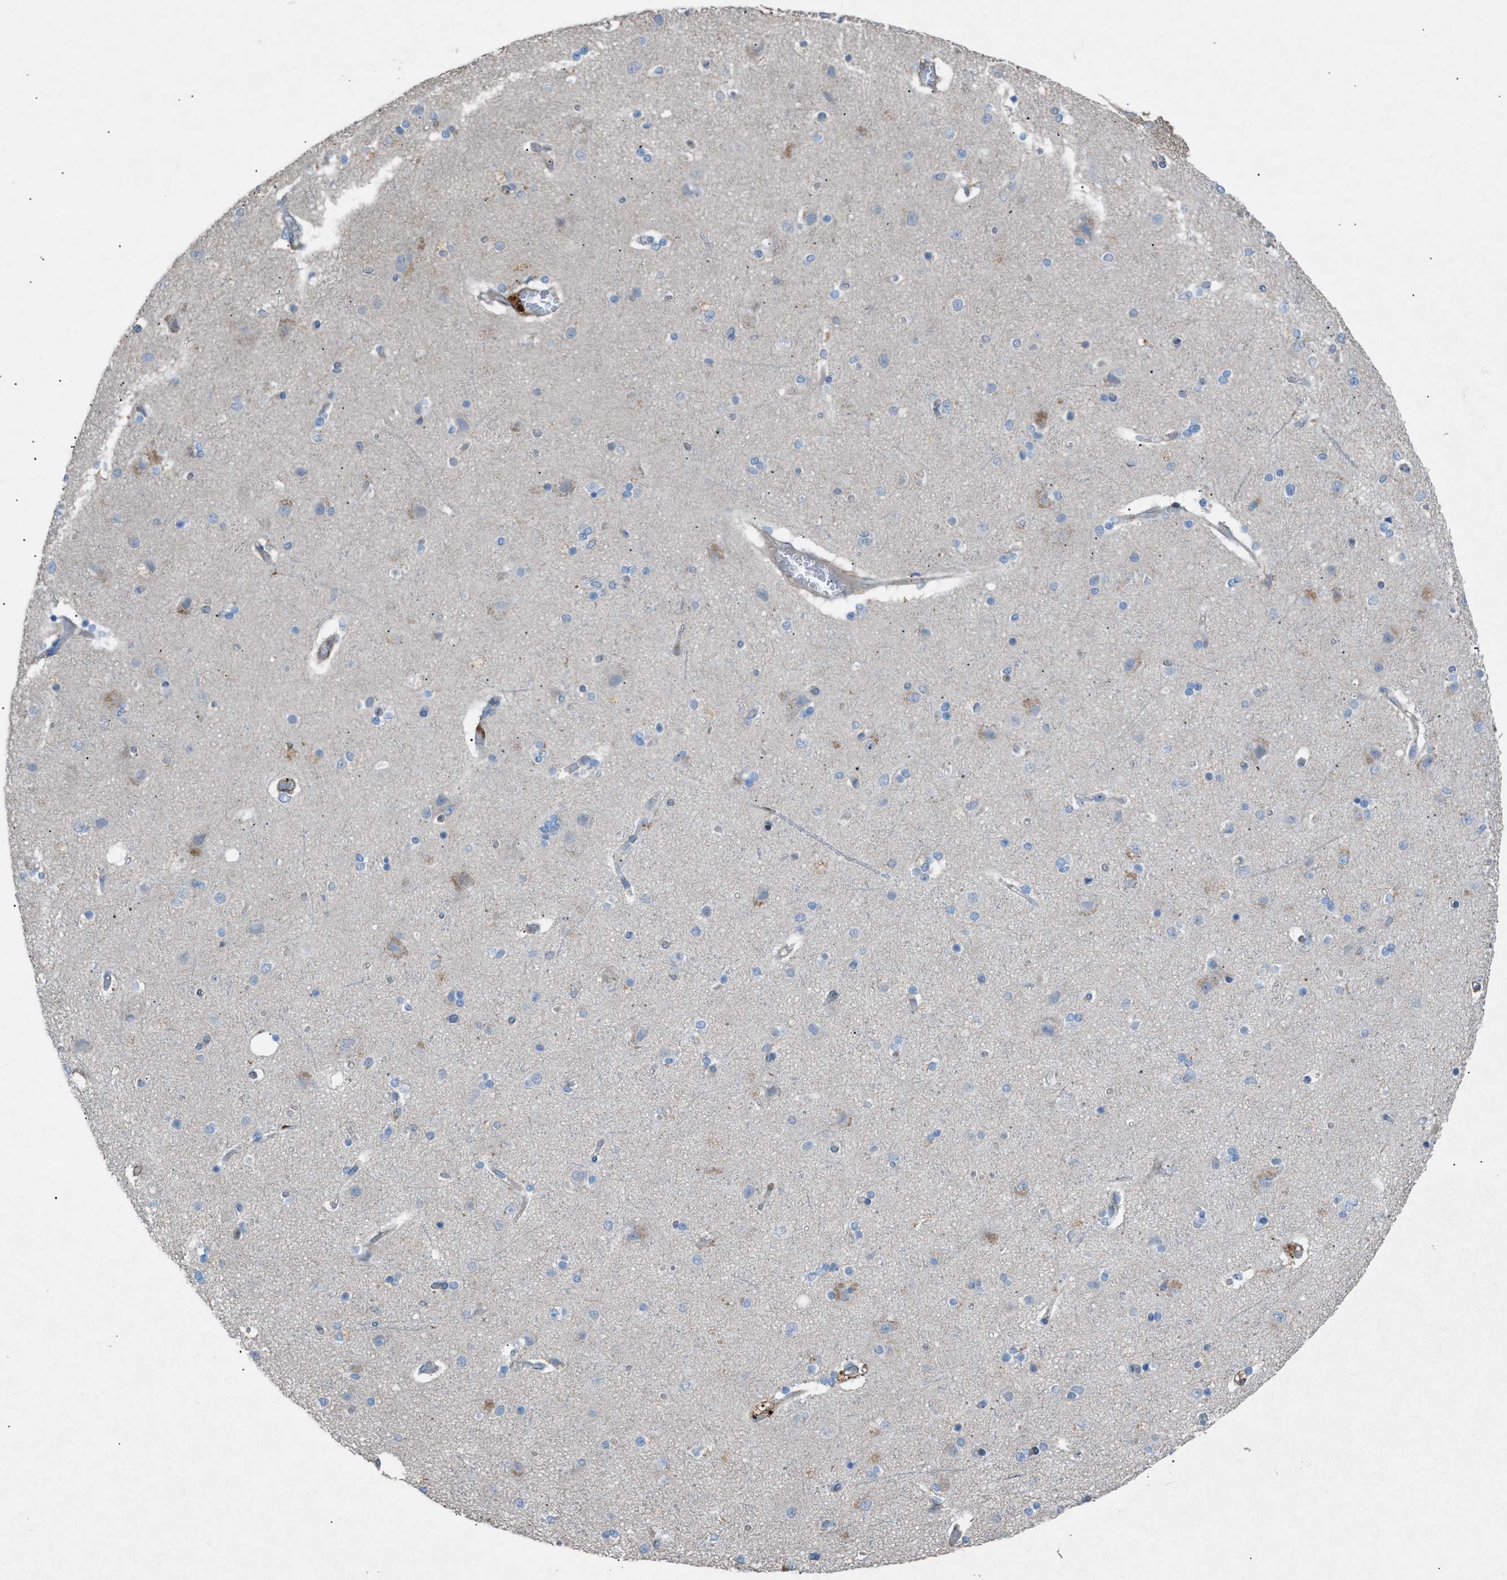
{"staining": {"intensity": "moderate", "quantity": "<25%", "location": "cytoplasmic/membranous"}, "tissue": "cerebral cortex", "cell_type": "Endothelial cells", "image_type": "normal", "snomed": [{"axis": "morphology", "description": "Normal tissue, NOS"}, {"axis": "topography", "description": "Cerebral cortex"}], "caption": "A brown stain labels moderate cytoplasmic/membranous staining of a protein in endothelial cells of unremarkable cerebral cortex. (Stains: DAB in brown, nuclei in blue, Microscopy: brightfield microscopy at high magnification).", "gene": "NCK2", "patient": {"sex": "female", "age": 54}}